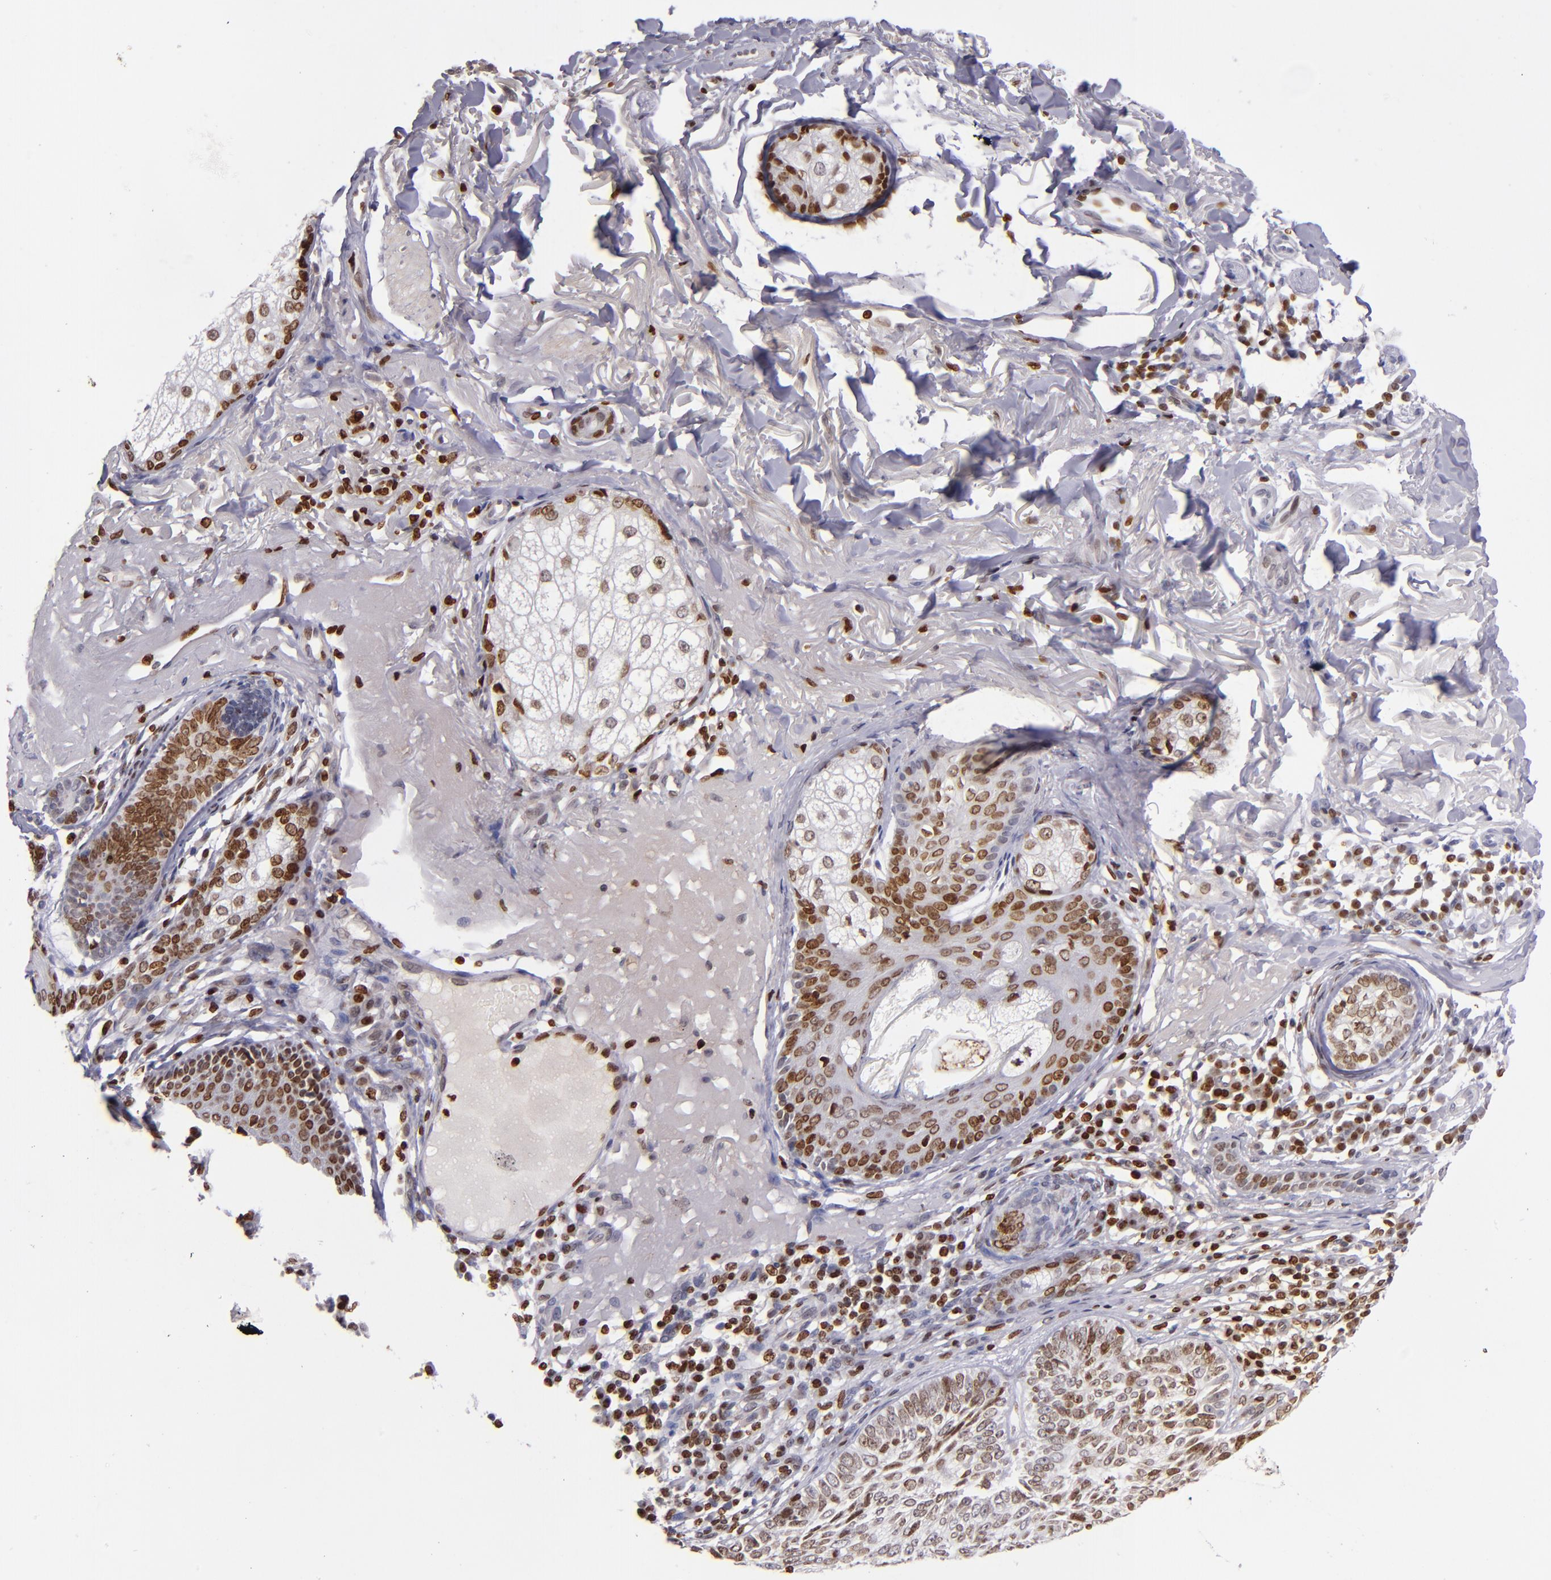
{"staining": {"intensity": "moderate", "quantity": ">75%", "location": "nuclear"}, "tissue": "skin cancer", "cell_type": "Tumor cells", "image_type": "cancer", "snomed": [{"axis": "morphology", "description": "Basal cell carcinoma"}, {"axis": "topography", "description": "Skin"}], "caption": "DAB (3,3'-diaminobenzidine) immunohistochemical staining of human basal cell carcinoma (skin) demonstrates moderate nuclear protein expression in approximately >75% of tumor cells.", "gene": "CDKL5", "patient": {"sex": "male", "age": 74}}